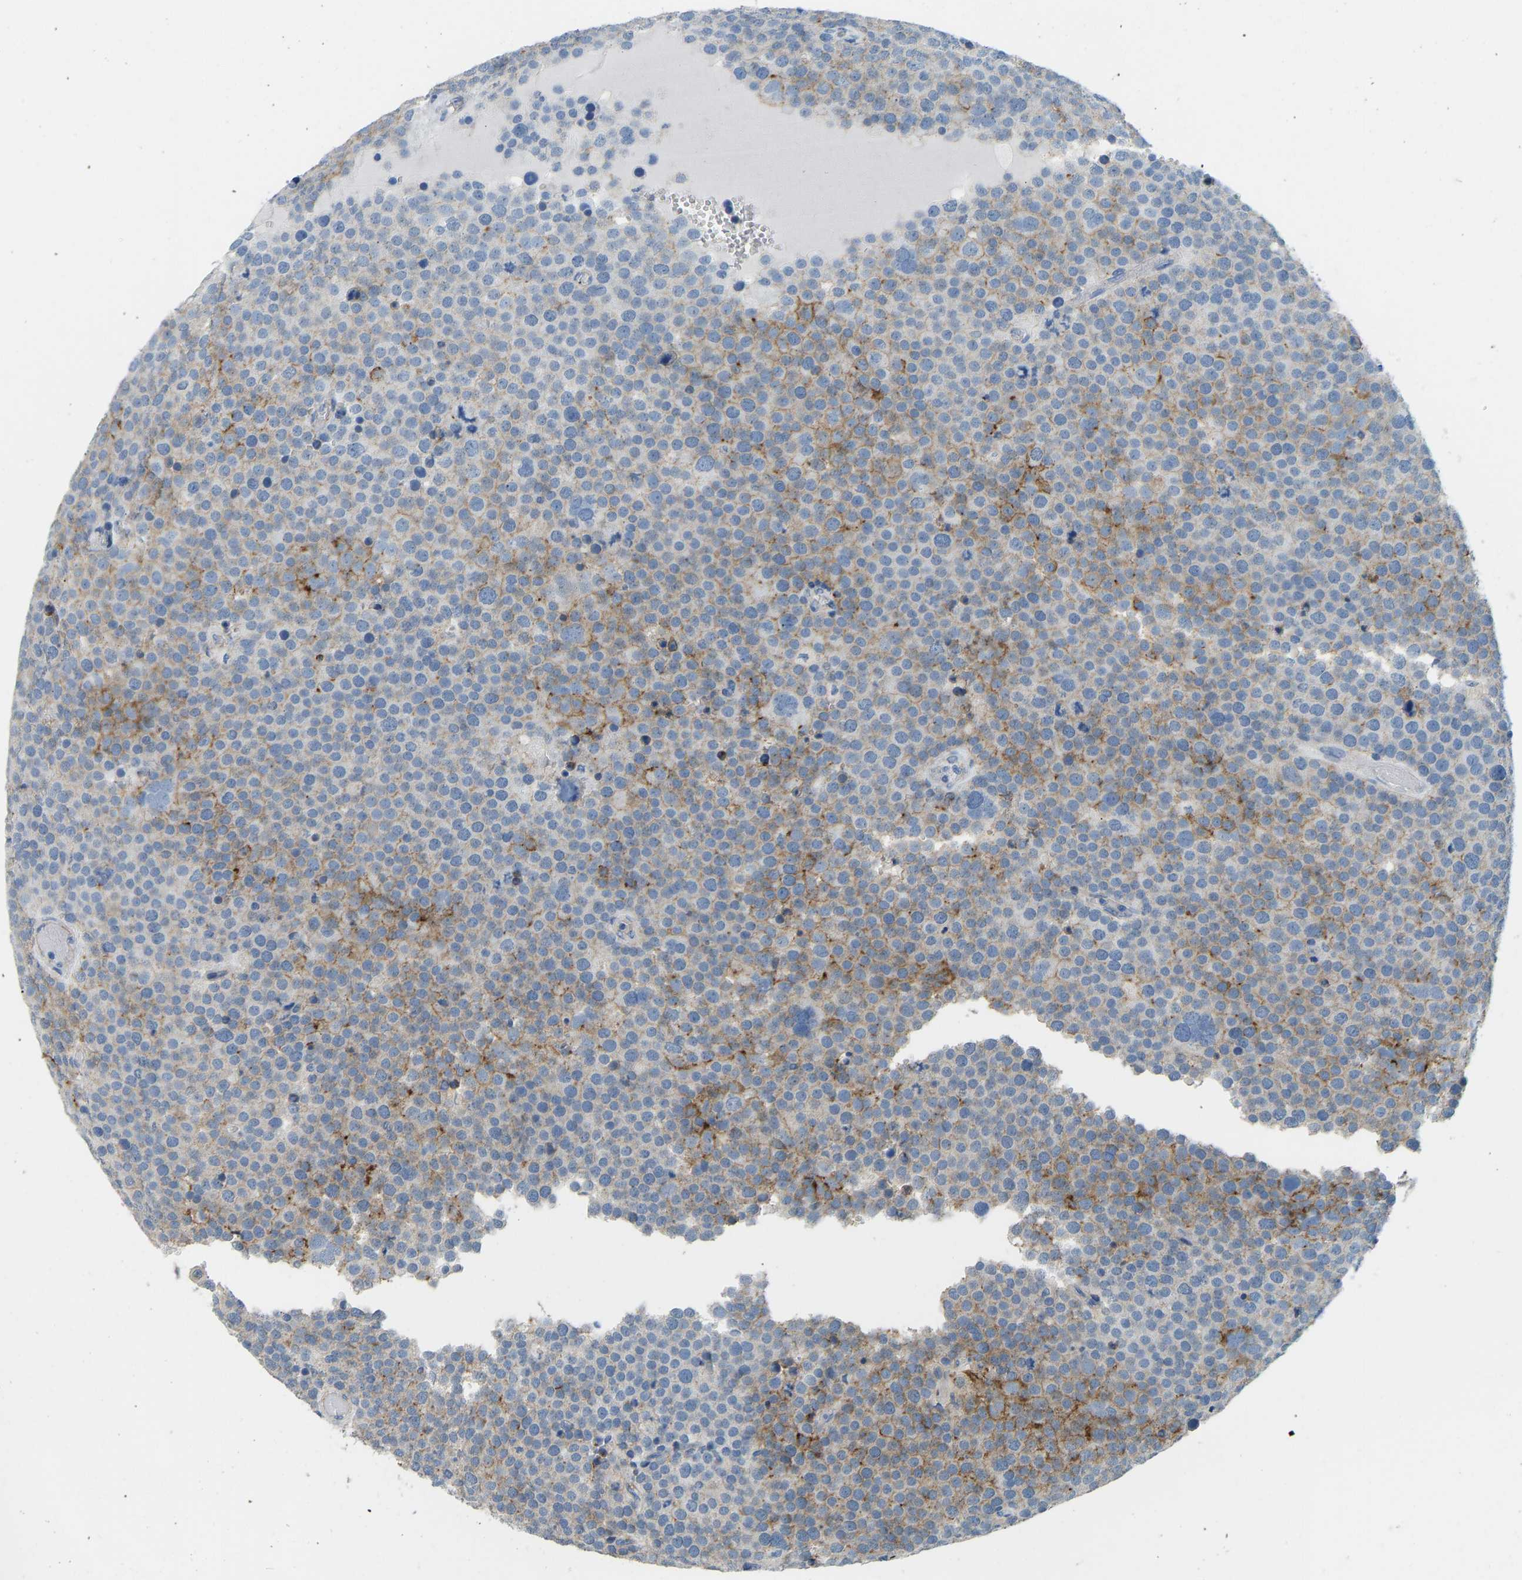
{"staining": {"intensity": "moderate", "quantity": "25%-75%", "location": "cytoplasmic/membranous"}, "tissue": "testis cancer", "cell_type": "Tumor cells", "image_type": "cancer", "snomed": [{"axis": "morphology", "description": "Normal tissue, NOS"}, {"axis": "morphology", "description": "Seminoma, NOS"}, {"axis": "topography", "description": "Testis"}], "caption": "Moderate cytoplasmic/membranous expression is identified in about 25%-75% of tumor cells in seminoma (testis).", "gene": "ATP1A1", "patient": {"sex": "male", "age": 71}}